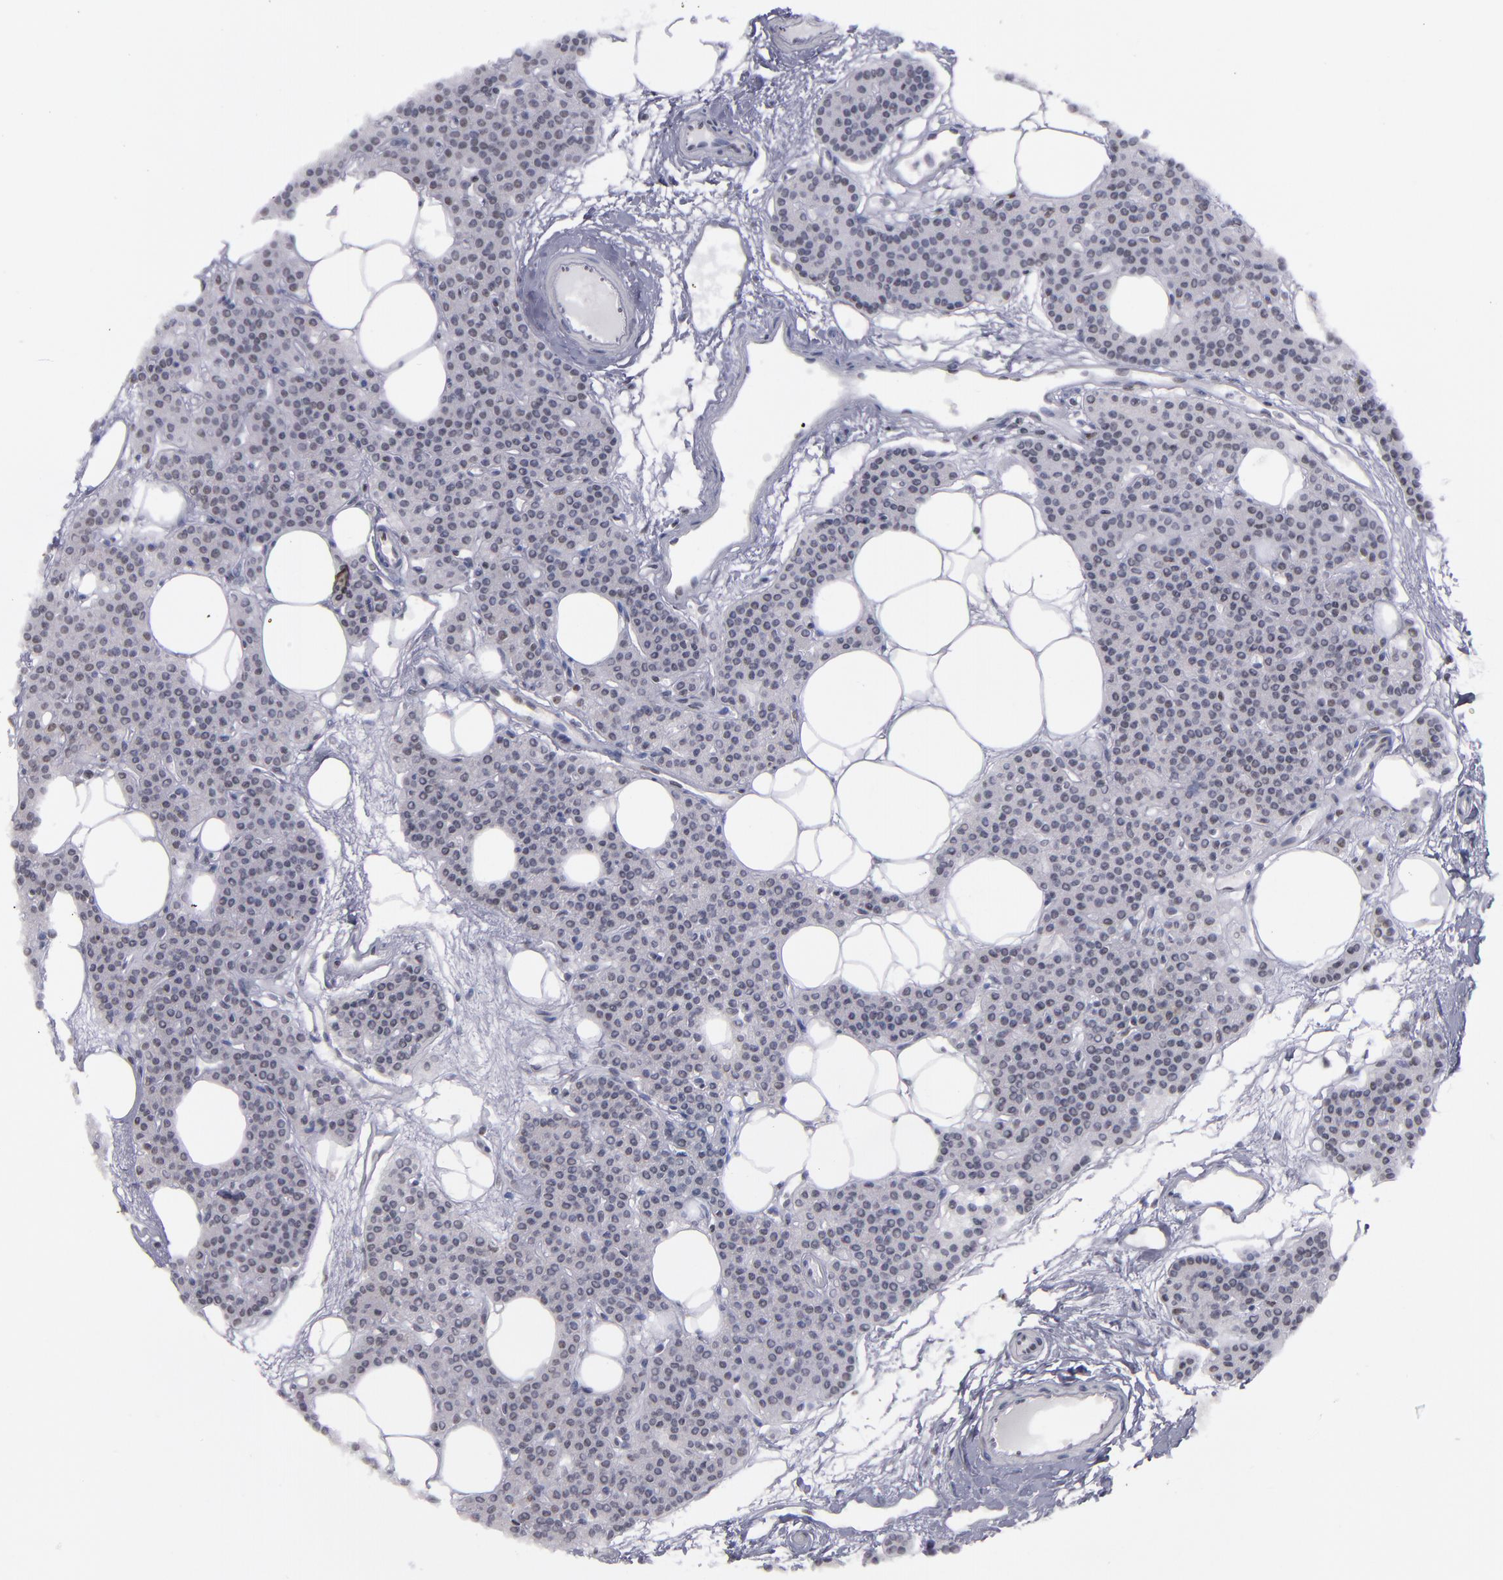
{"staining": {"intensity": "negative", "quantity": "none", "location": "none"}, "tissue": "parathyroid gland", "cell_type": "Glandular cells", "image_type": "normal", "snomed": [{"axis": "morphology", "description": "Normal tissue, NOS"}, {"axis": "topography", "description": "Parathyroid gland"}], "caption": "A high-resolution image shows immunohistochemistry (IHC) staining of unremarkable parathyroid gland, which displays no significant positivity in glandular cells.", "gene": "TERF2", "patient": {"sex": "male", "age": 24}}